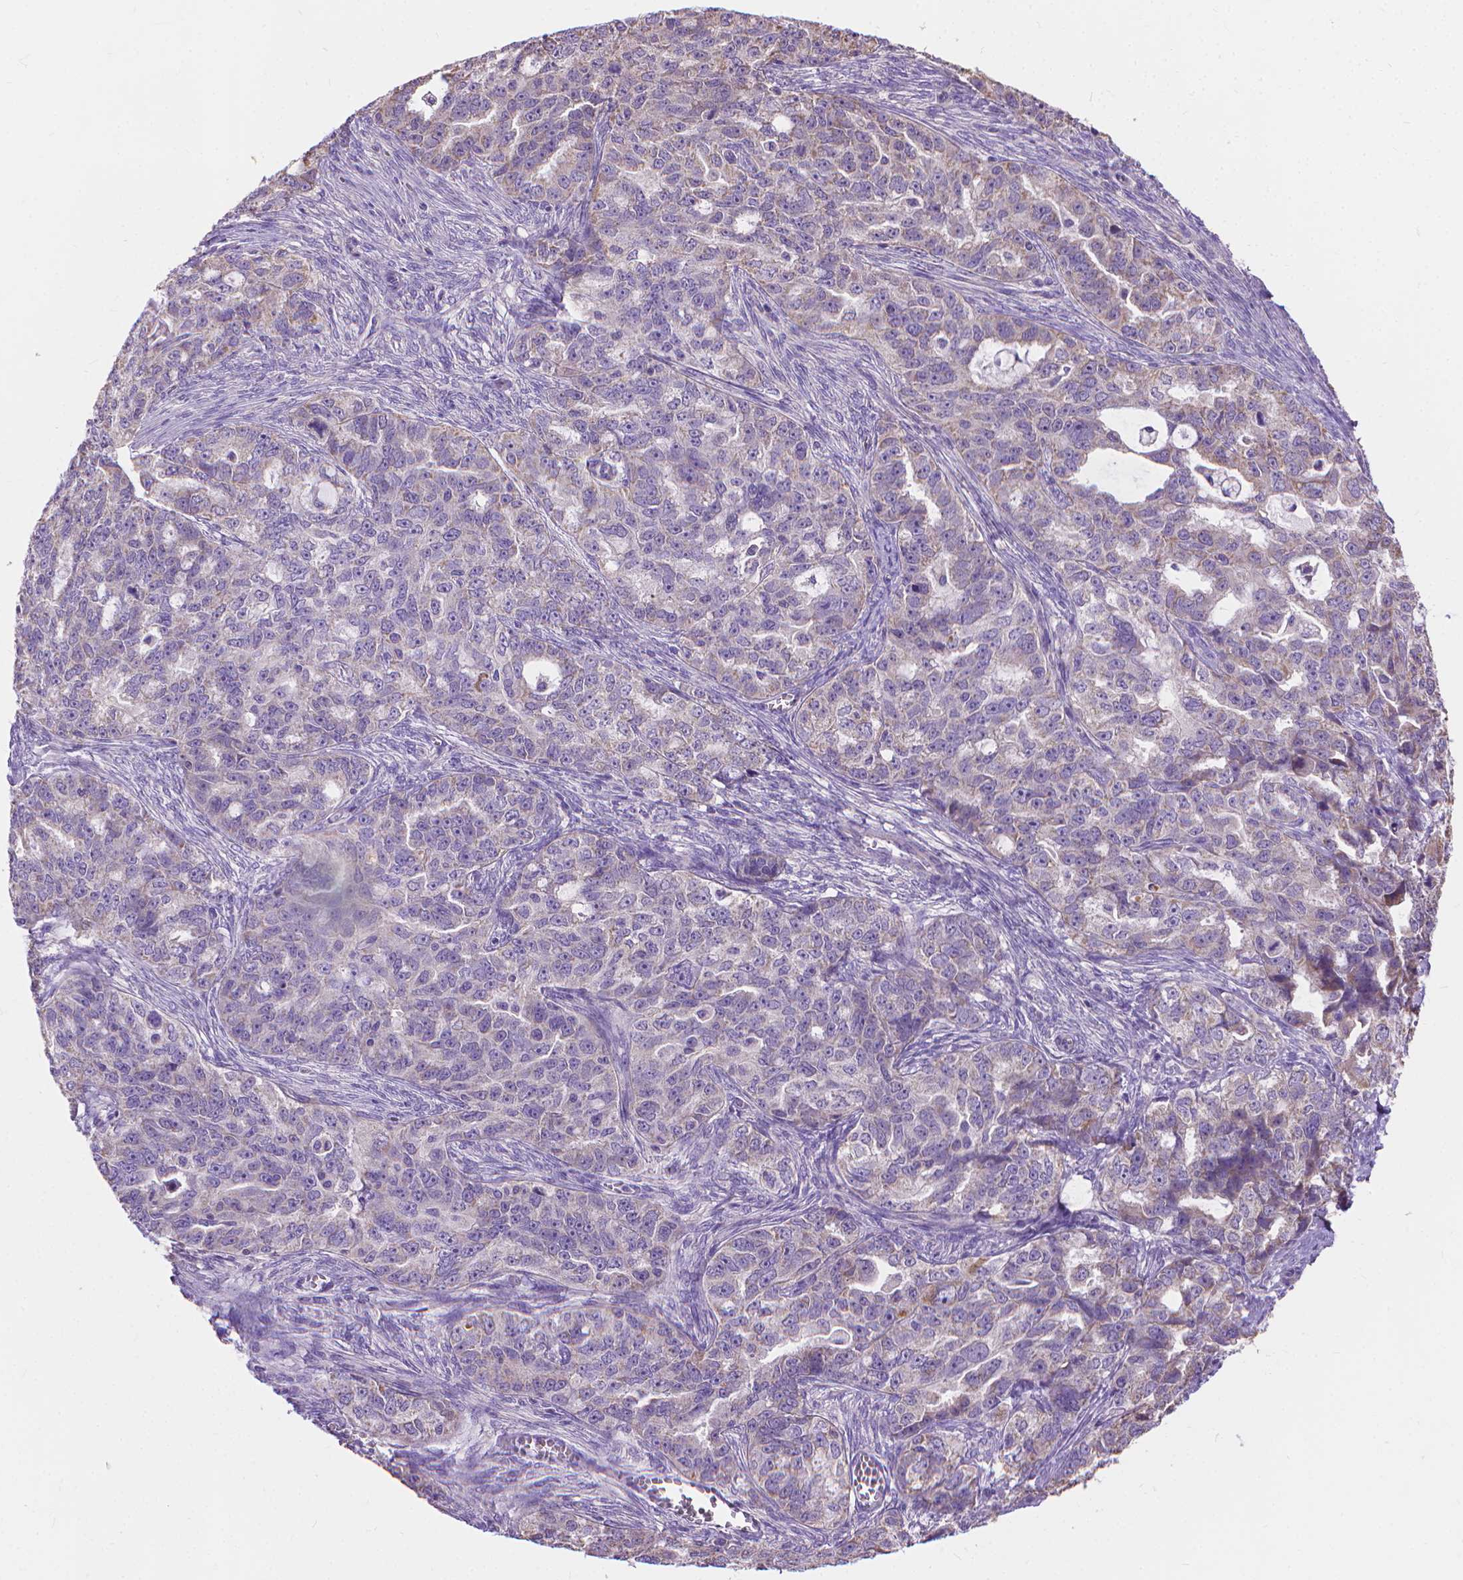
{"staining": {"intensity": "weak", "quantity": "<25%", "location": "cytoplasmic/membranous"}, "tissue": "ovarian cancer", "cell_type": "Tumor cells", "image_type": "cancer", "snomed": [{"axis": "morphology", "description": "Cystadenocarcinoma, serous, NOS"}, {"axis": "topography", "description": "Ovary"}], "caption": "The immunohistochemistry micrograph has no significant positivity in tumor cells of ovarian cancer tissue. (DAB (3,3'-diaminobenzidine) immunohistochemistry (IHC) visualized using brightfield microscopy, high magnification).", "gene": "SYN1", "patient": {"sex": "female", "age": 51}}